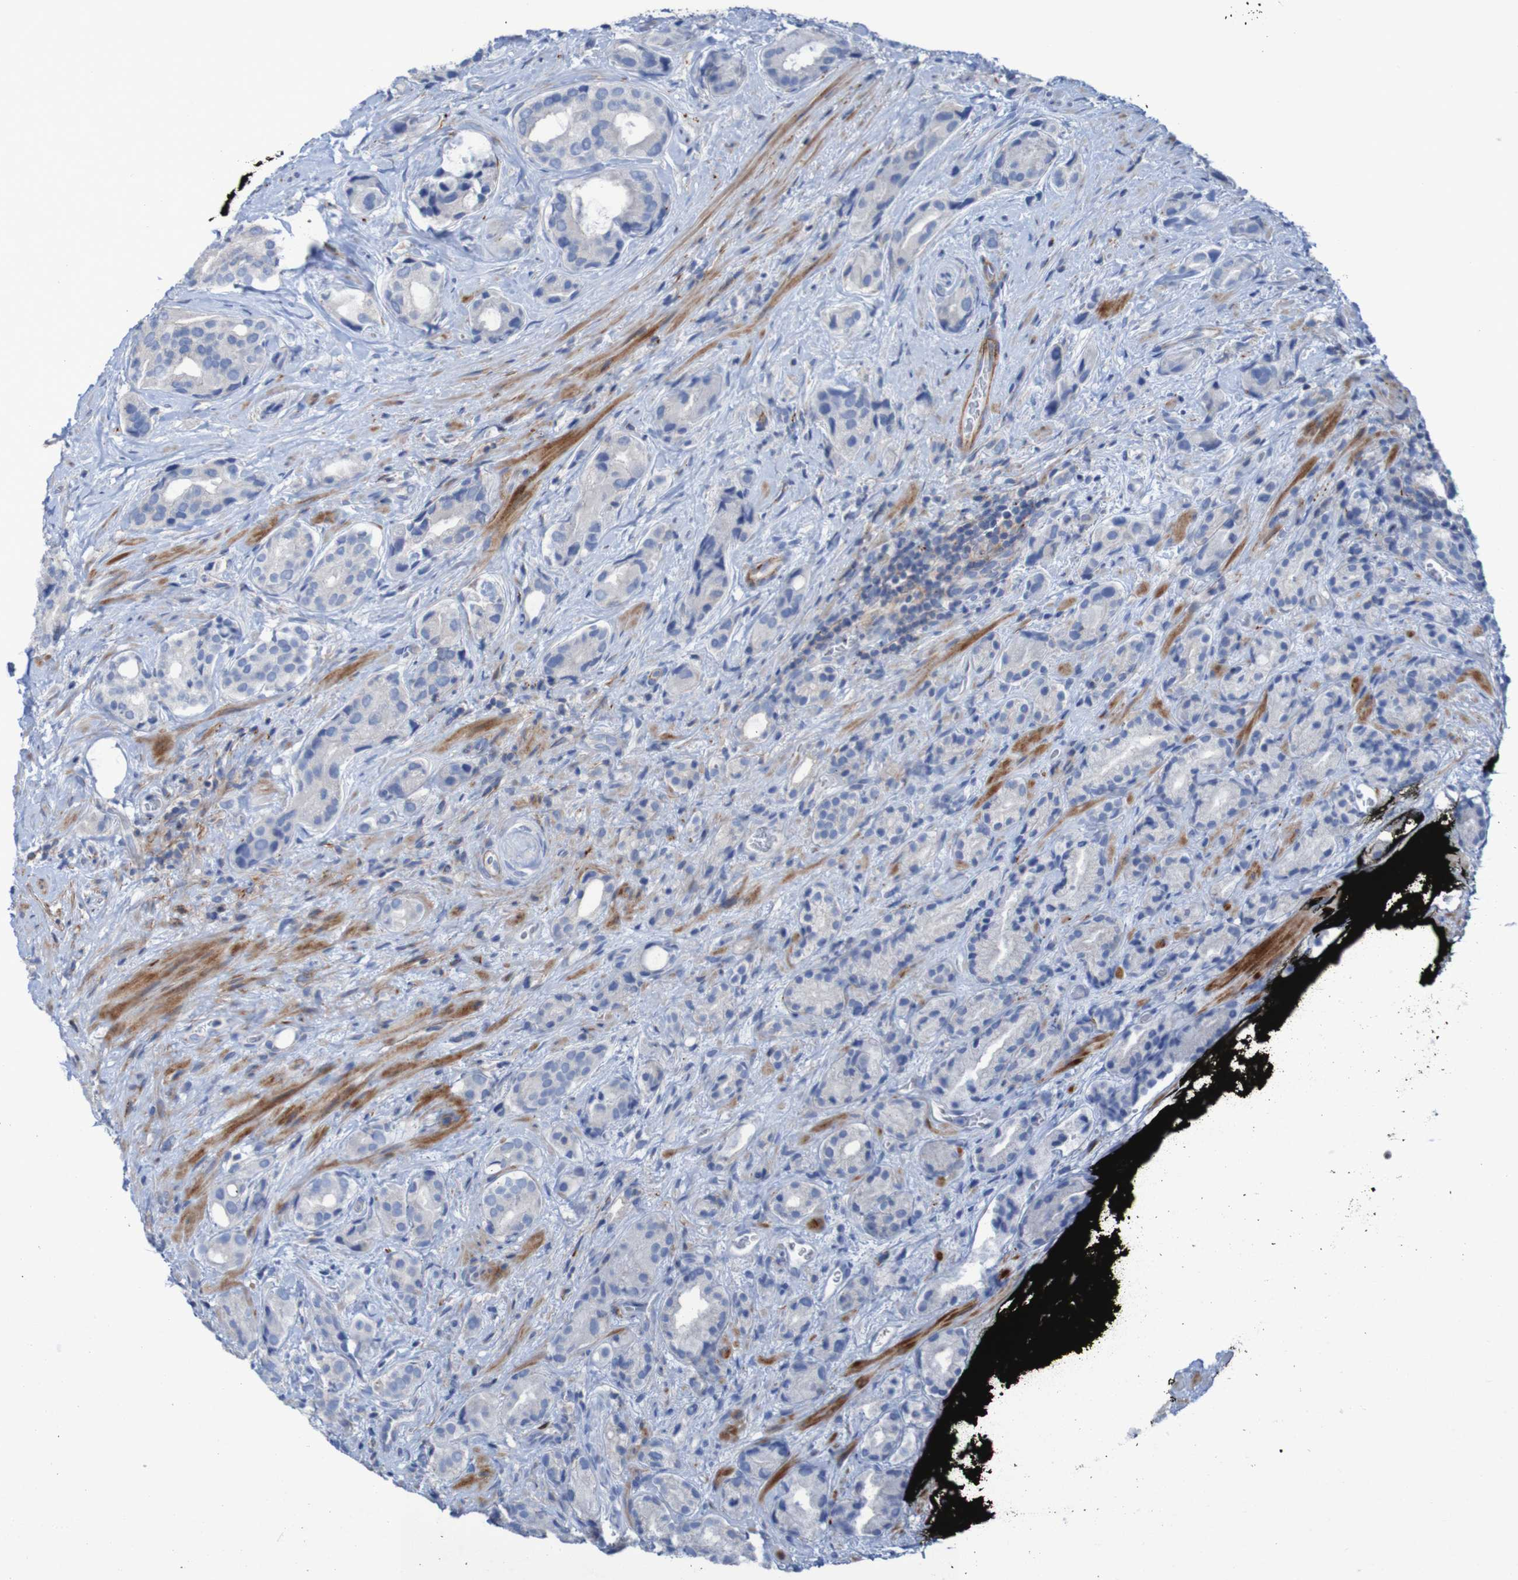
{"staining": {"intensity": "negative", "quantity": "none", "location": "none"}, "tissue": "prostate cancer", "cell_type": "Tumor cells", "image_type": "cancer", "snomed": [{"axis": "morphology", "description": "Adenocarcinoma, High grade"}, {"axis": "topography", "description": "Prostate"}], "caption": "A high-resolution histopathology image shows IHC staining of prostate adenocarcinoma (high-grade), which reveals no significant staining in tumor cells.", "gene": "RNF182", "patient": {"sex": "male", "age": 71}}